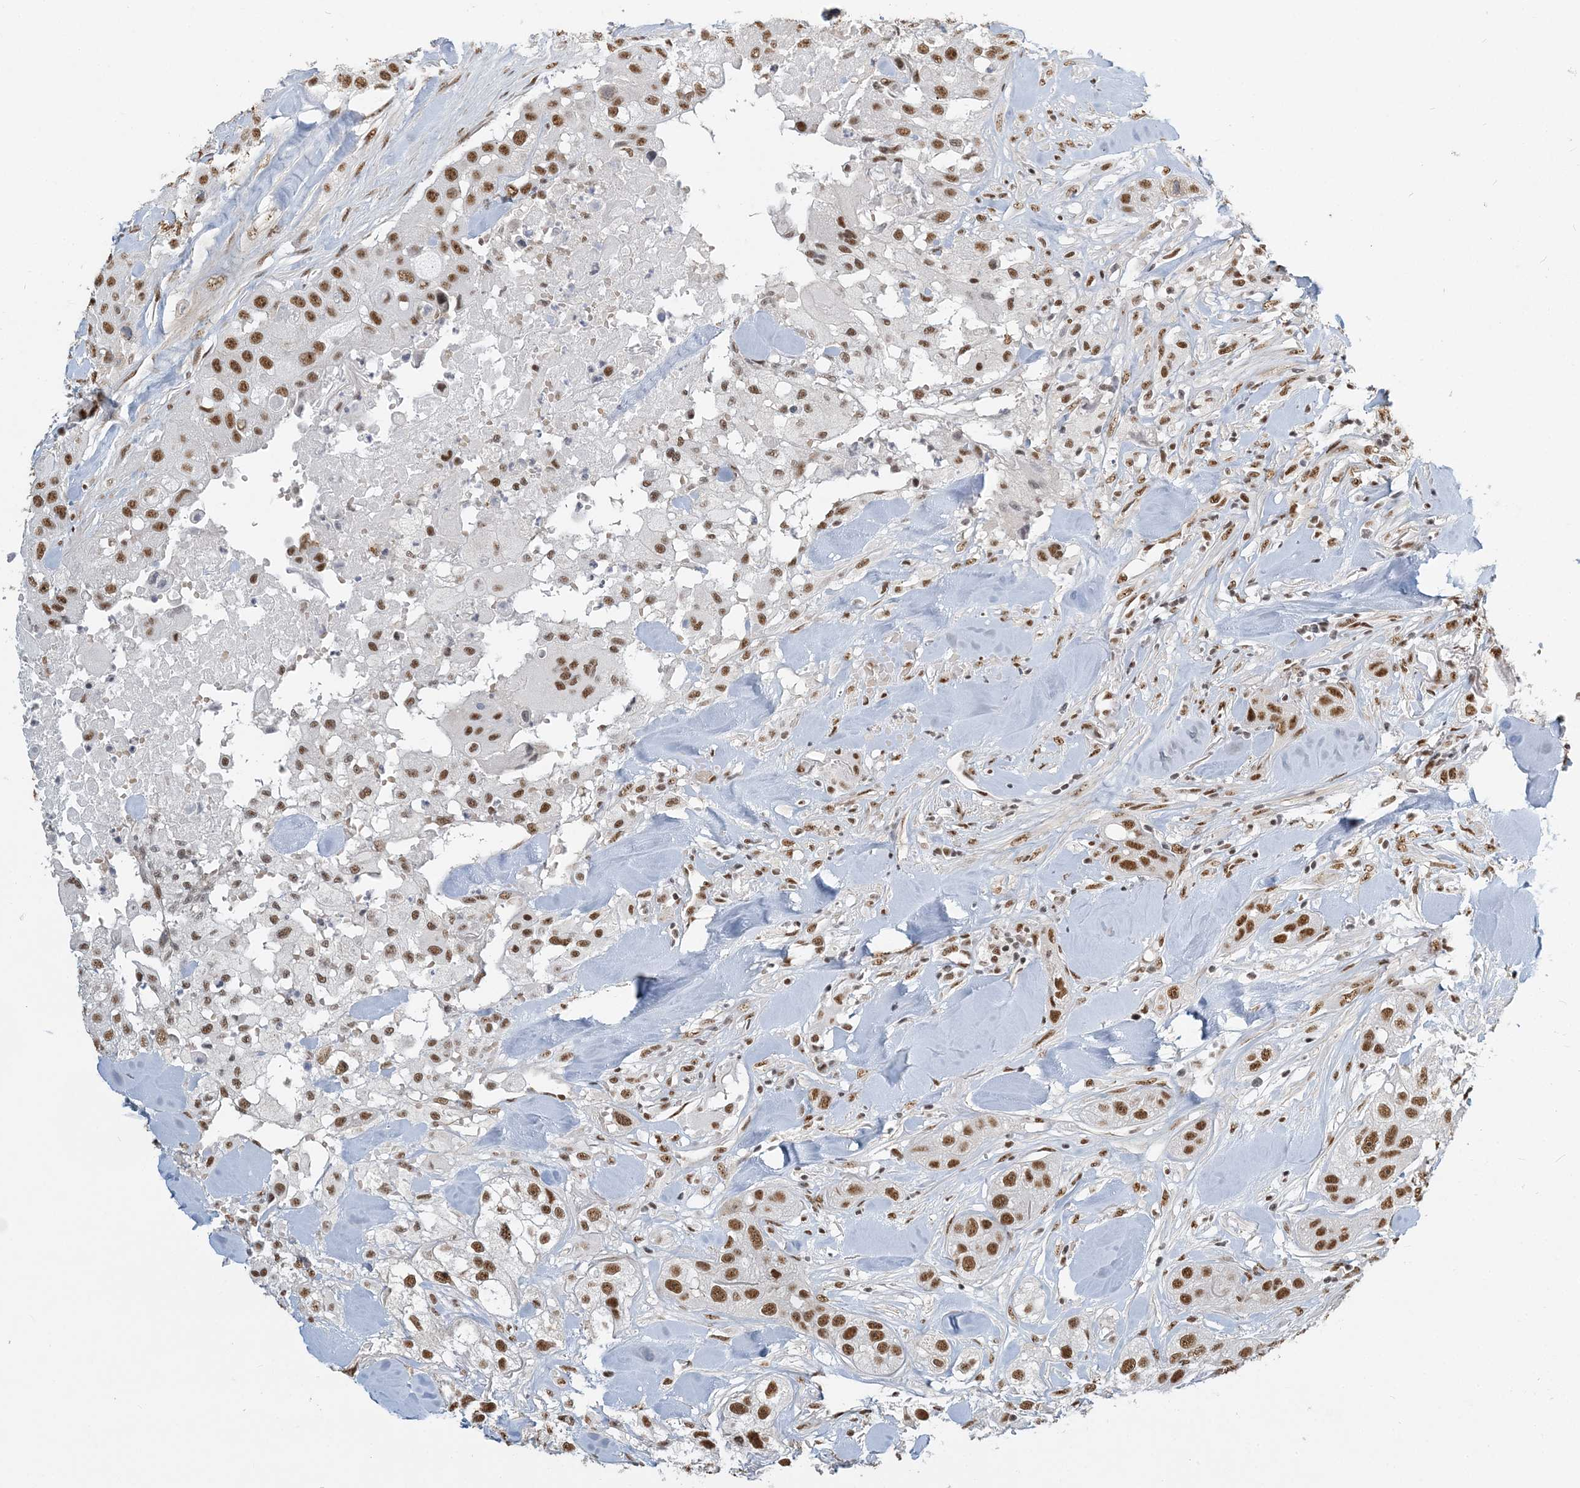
{"staining": {"intensity": "strong", "quantity": ">75%", "location": "nuclear"}, "tissue": "head and neck cancer", "cell_type": "Tumor cells", "image_type": "cancer", "snomed": [{"axis": "morphology", "description": "Normal tissue, NOS"}, {"axis": "morphology", "description": "Squamous cell carcinoma, NOS"}, {"axis": "topography", "description": "Skeletal muscle"}, {"axis": "topography", "description": "Head-Neck"}], "caption": "Human head and neck cancer (squamous cell carcinoma) stained with a brown dye shows strong nuclear positive positivity in approximately >75% of tumor cells.", "gene": "PLRG1", "patient": {"sex": "male", "age": 51}}